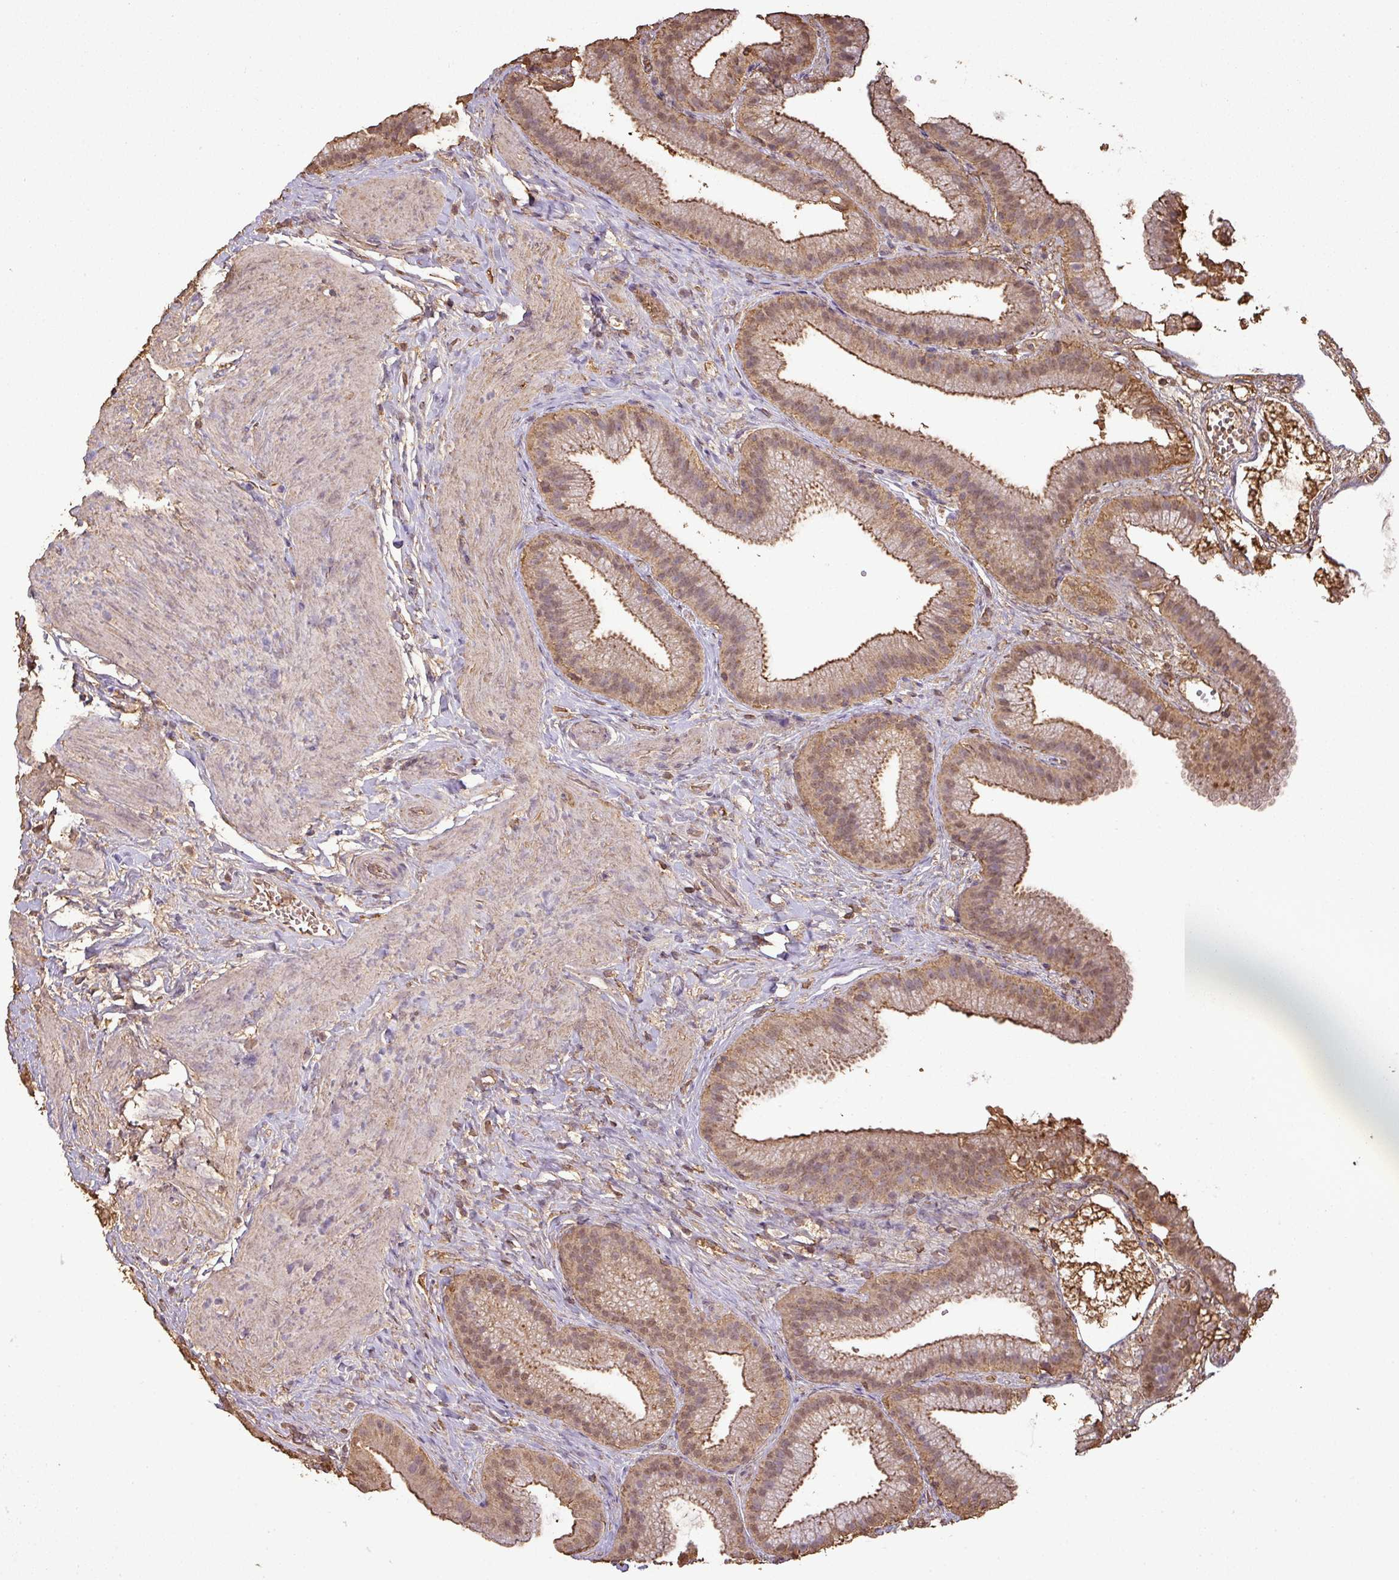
{"staining": {"intensity": "moderate", "quantity": ">75%", "location": "cytoplasmic/membranous,nuclear"}, "tissue": "gallbladder", "cell_type": "Glandular cells", "image_type": "normal", "snomed": [{"axis": "morphology", "description": "Normal tissue, NOS"}, {"axis": "topography", "description": "Gallbladder"}], "caption": "Brown immunohistochemical staining in unremarkable gallbladder displays moderate cytoplasmic/membranous,nuclear positivity in about >75% of glandular cells.", "gene": "ATAT1", "patient": {"sex": "female", "age": 63}}